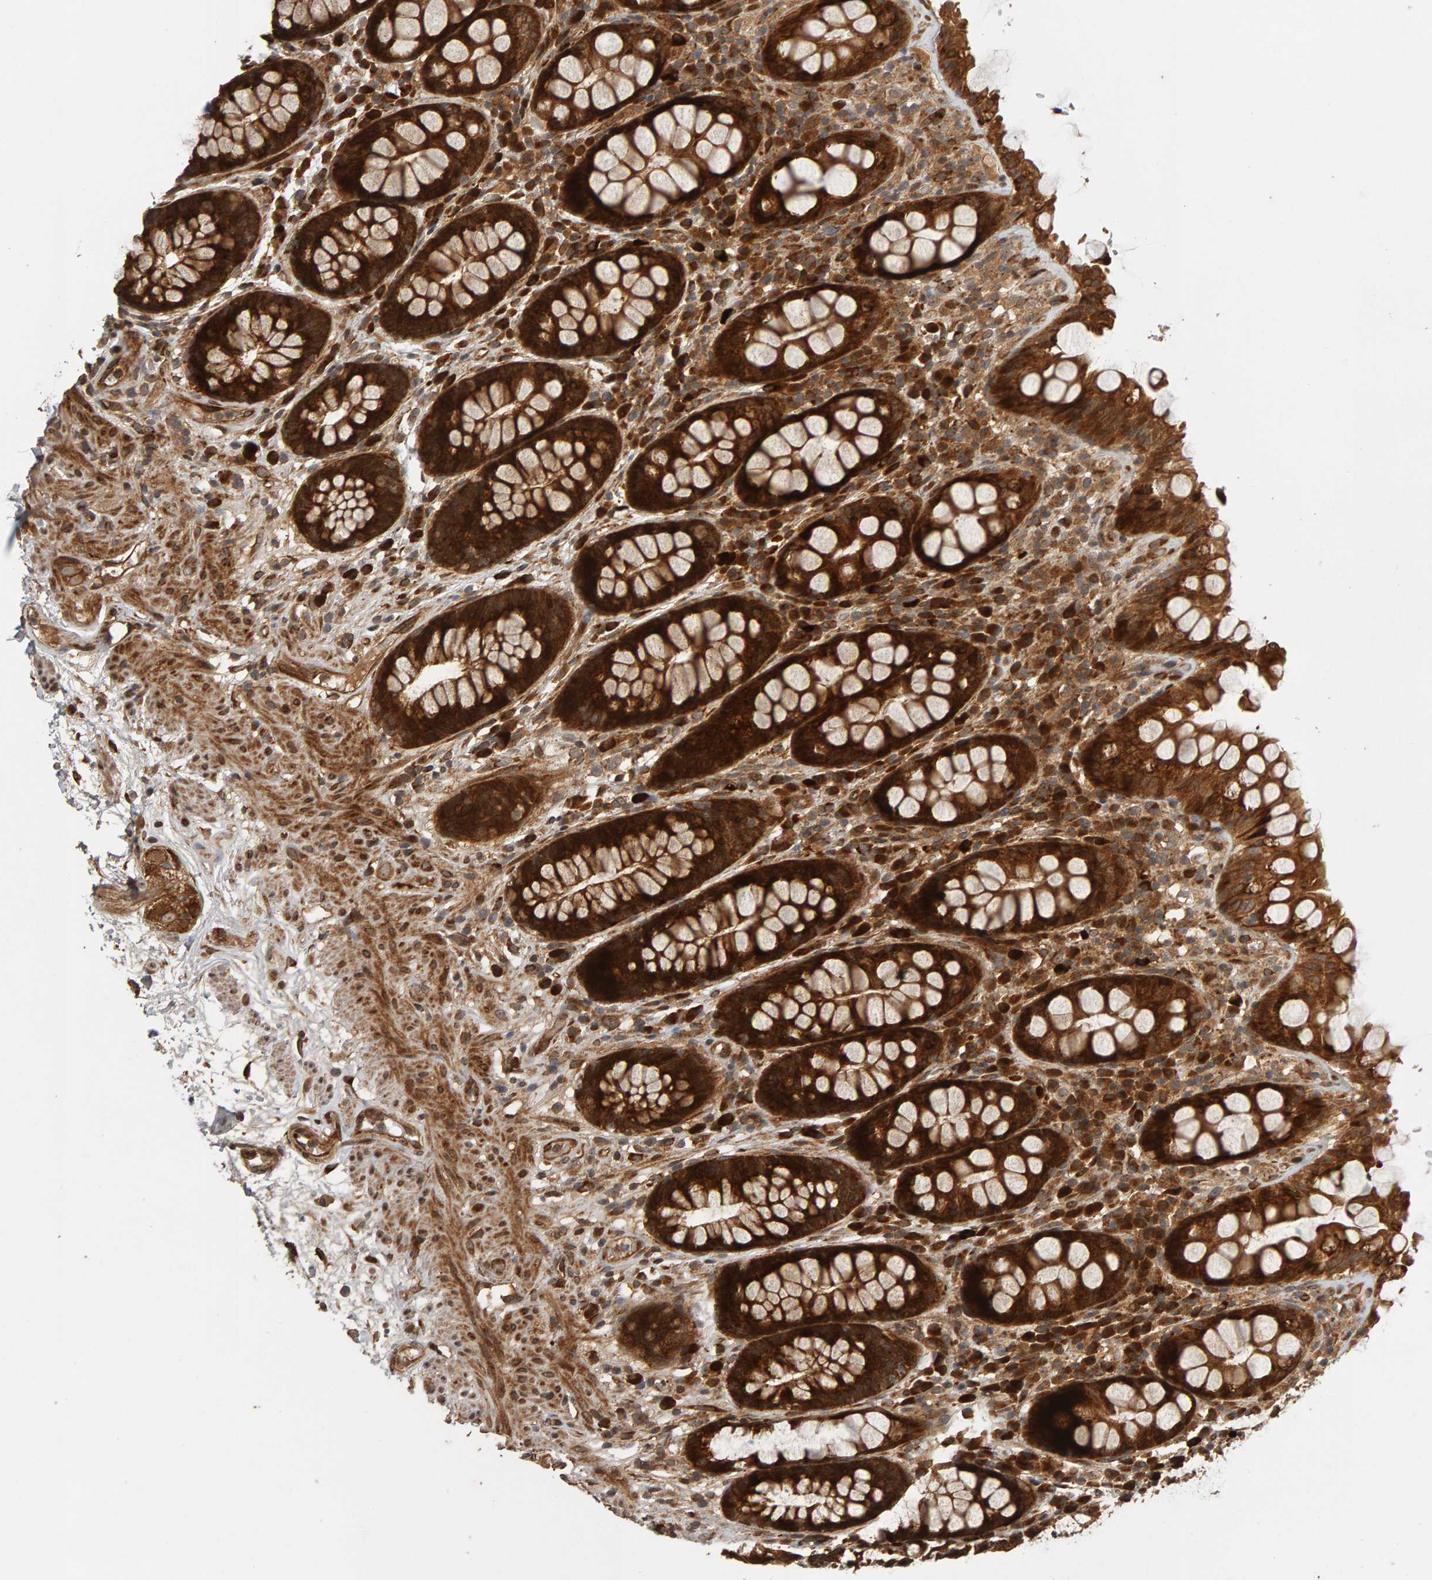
{"staining": {"intensity": "strong", "quantity": ">75%", "location": "cytoplasmic/membranous"}, "tissue": "rectum", "cell_type": "Glandular cells", "image_type": "normal", "snomed": [{"axis": "morphology", "description": "Normal tissue, NOS"}, {"axis": "topography", "description": "Rectum"}], "caption": "This image reveals IHC staining of normal rectum, with high strong cytoplasmic/membranous expression in about >75% of glandular cells.", "gene": "ZFAND1", "patient": {"sex": "male", "age": 64}}